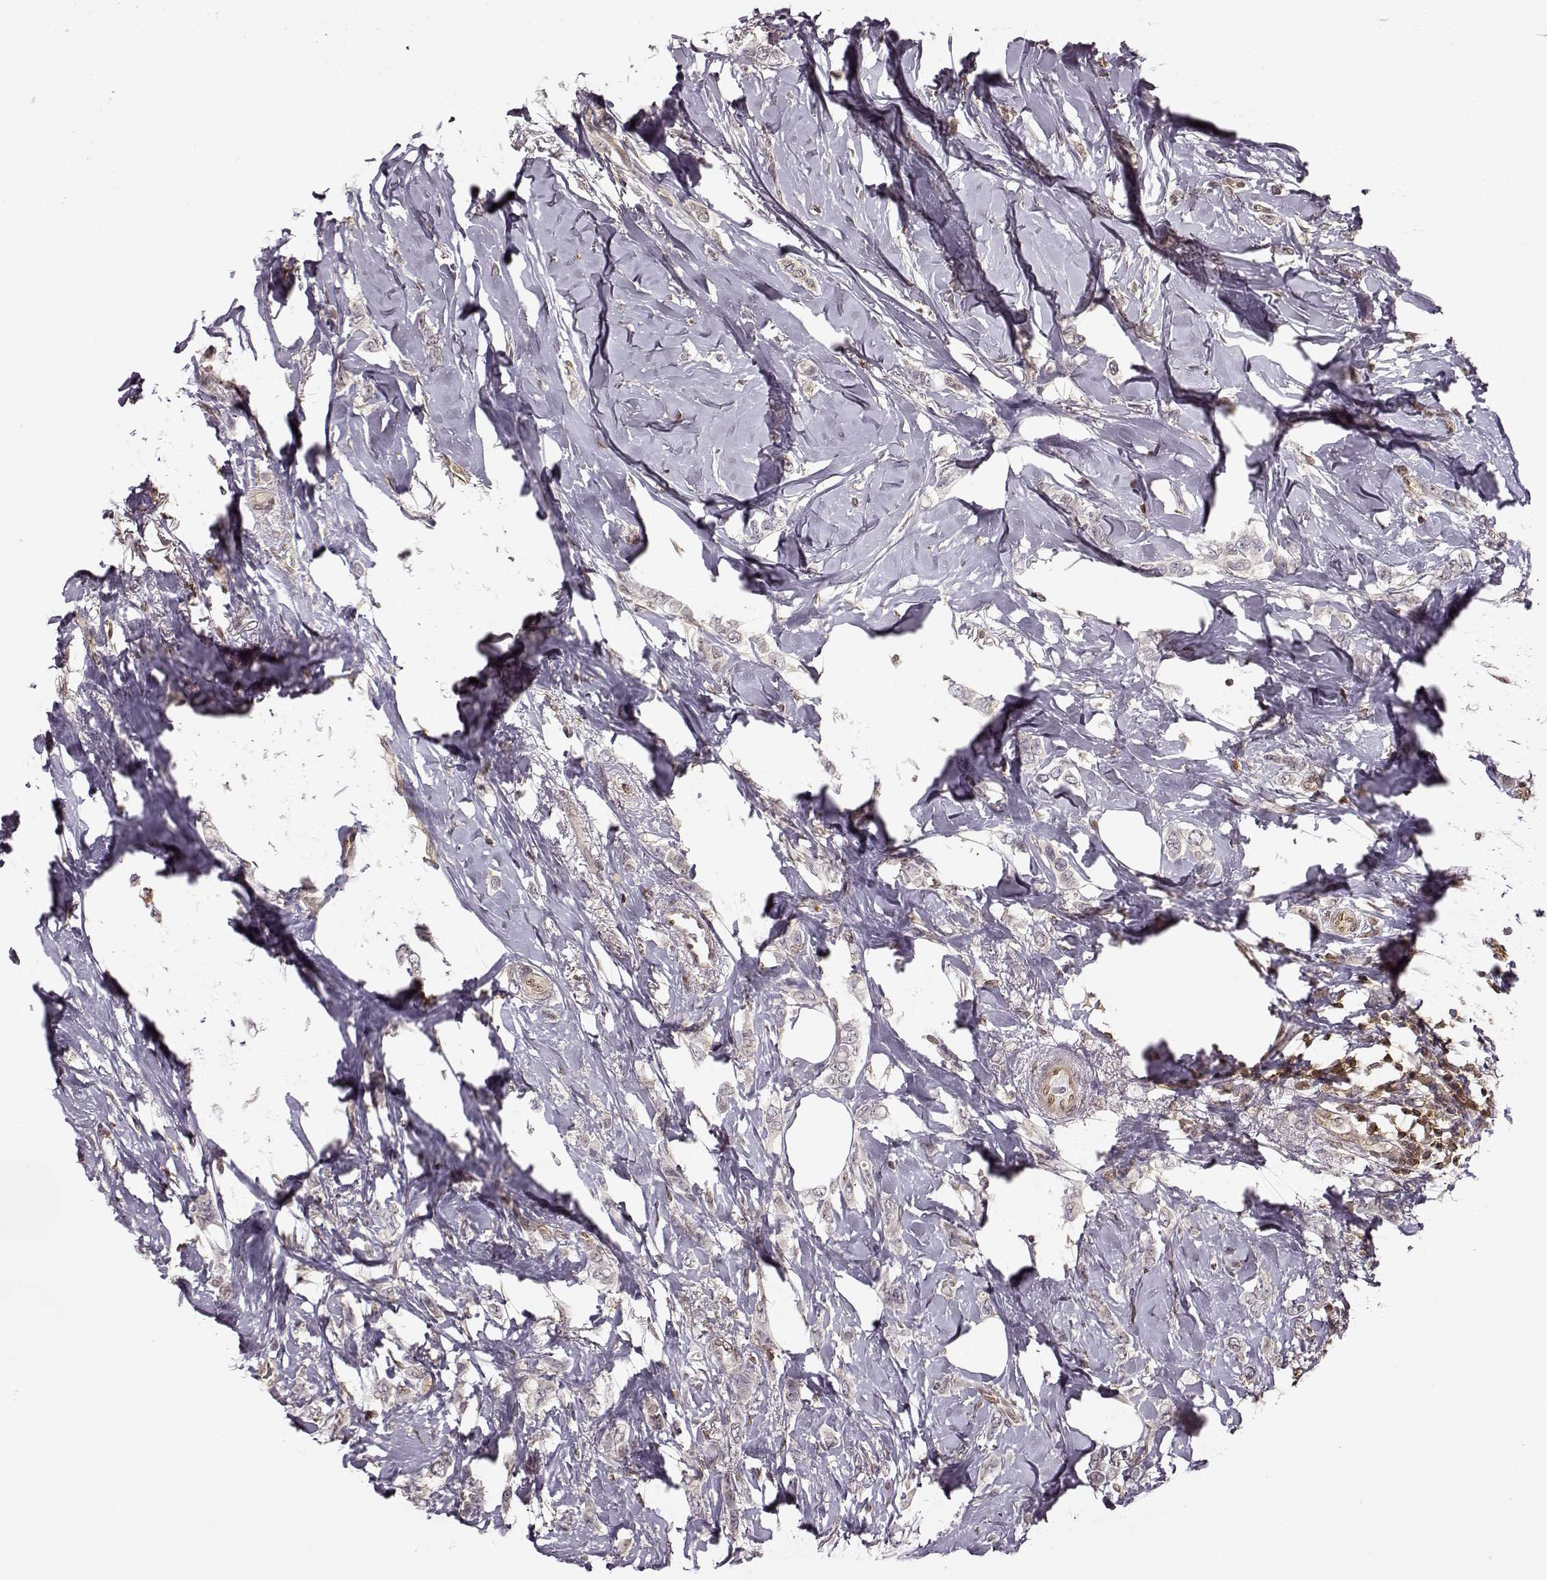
{"staining": {"intensity": "negative", "quantity": "none", "location": "none"}, "tissue": "breast cancer", "cell_type": "Tumor cells", "image_type": "cancer", "snomed": [{"axis": "morphology", "description": "Lobular carcinoma"}, {"axis": "topography", "description": "Breast"}], "caption": "The histopathology image reveals no significant staining in tumor cells of breast lobular carcinoma.", "gene": "MFSD1", "patient": {"sex": "female", "age": 66}}